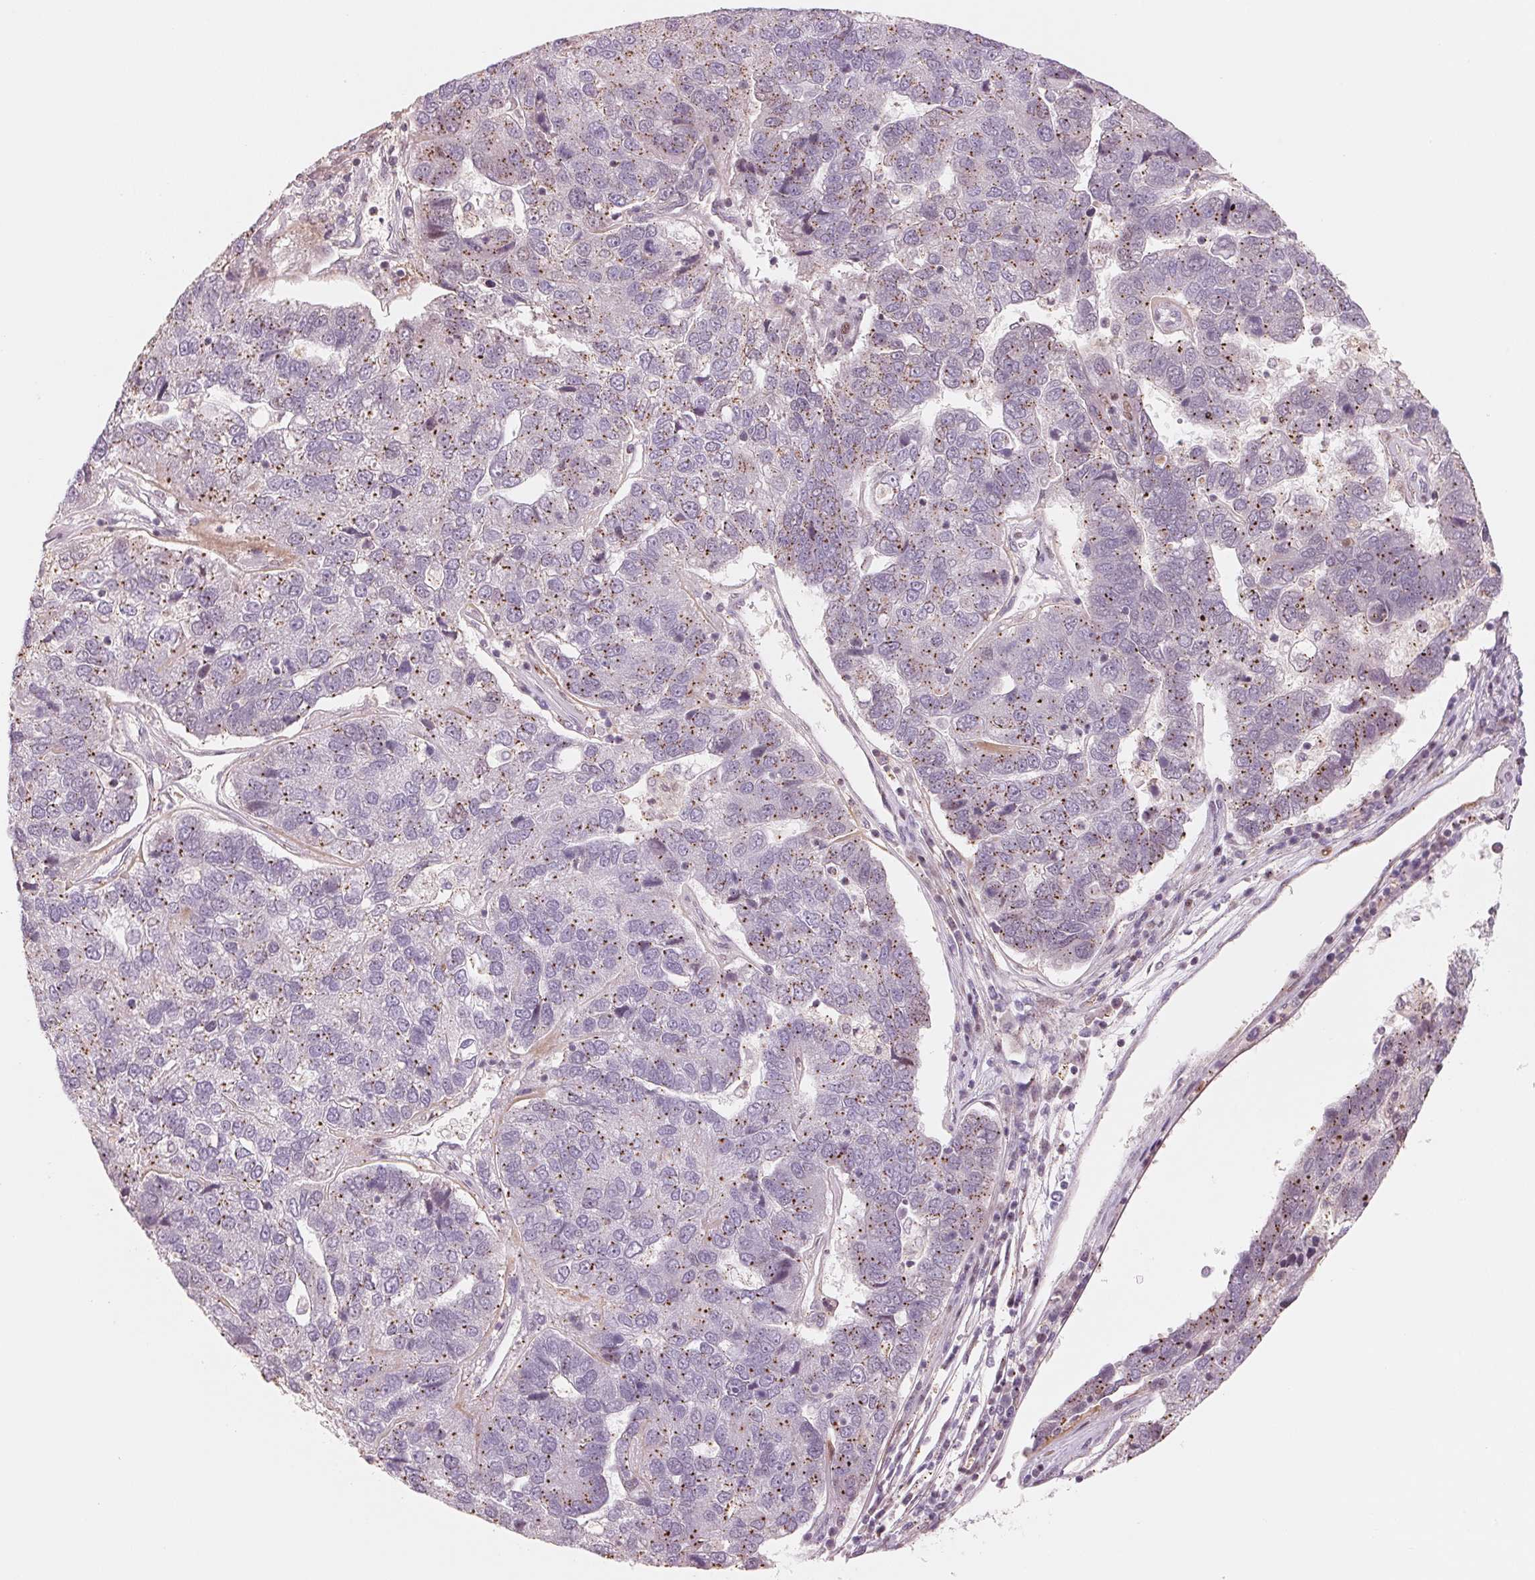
{"staining": {"intensity": "moderate", "quantity": "<25%", "location": "cytoplasmic/membranous"}, "tissue": "pancreatic cancer", "cell_type": "Tumor cells", "image_type": "cancer", "snomed": [{"axis": "morphology", "description": "Adenocarcinoma, NOS"}, {"axis": "topography", "description": "Pancreas"}], "caption": "Adenocarcinoma (pancreatic) tissue demonstrates moderate cytoplasmic/membranous staining in approximately <25% of tumor cells", "gene": "SLC17A4", "patient": {"sex": "female", "age": 61}}